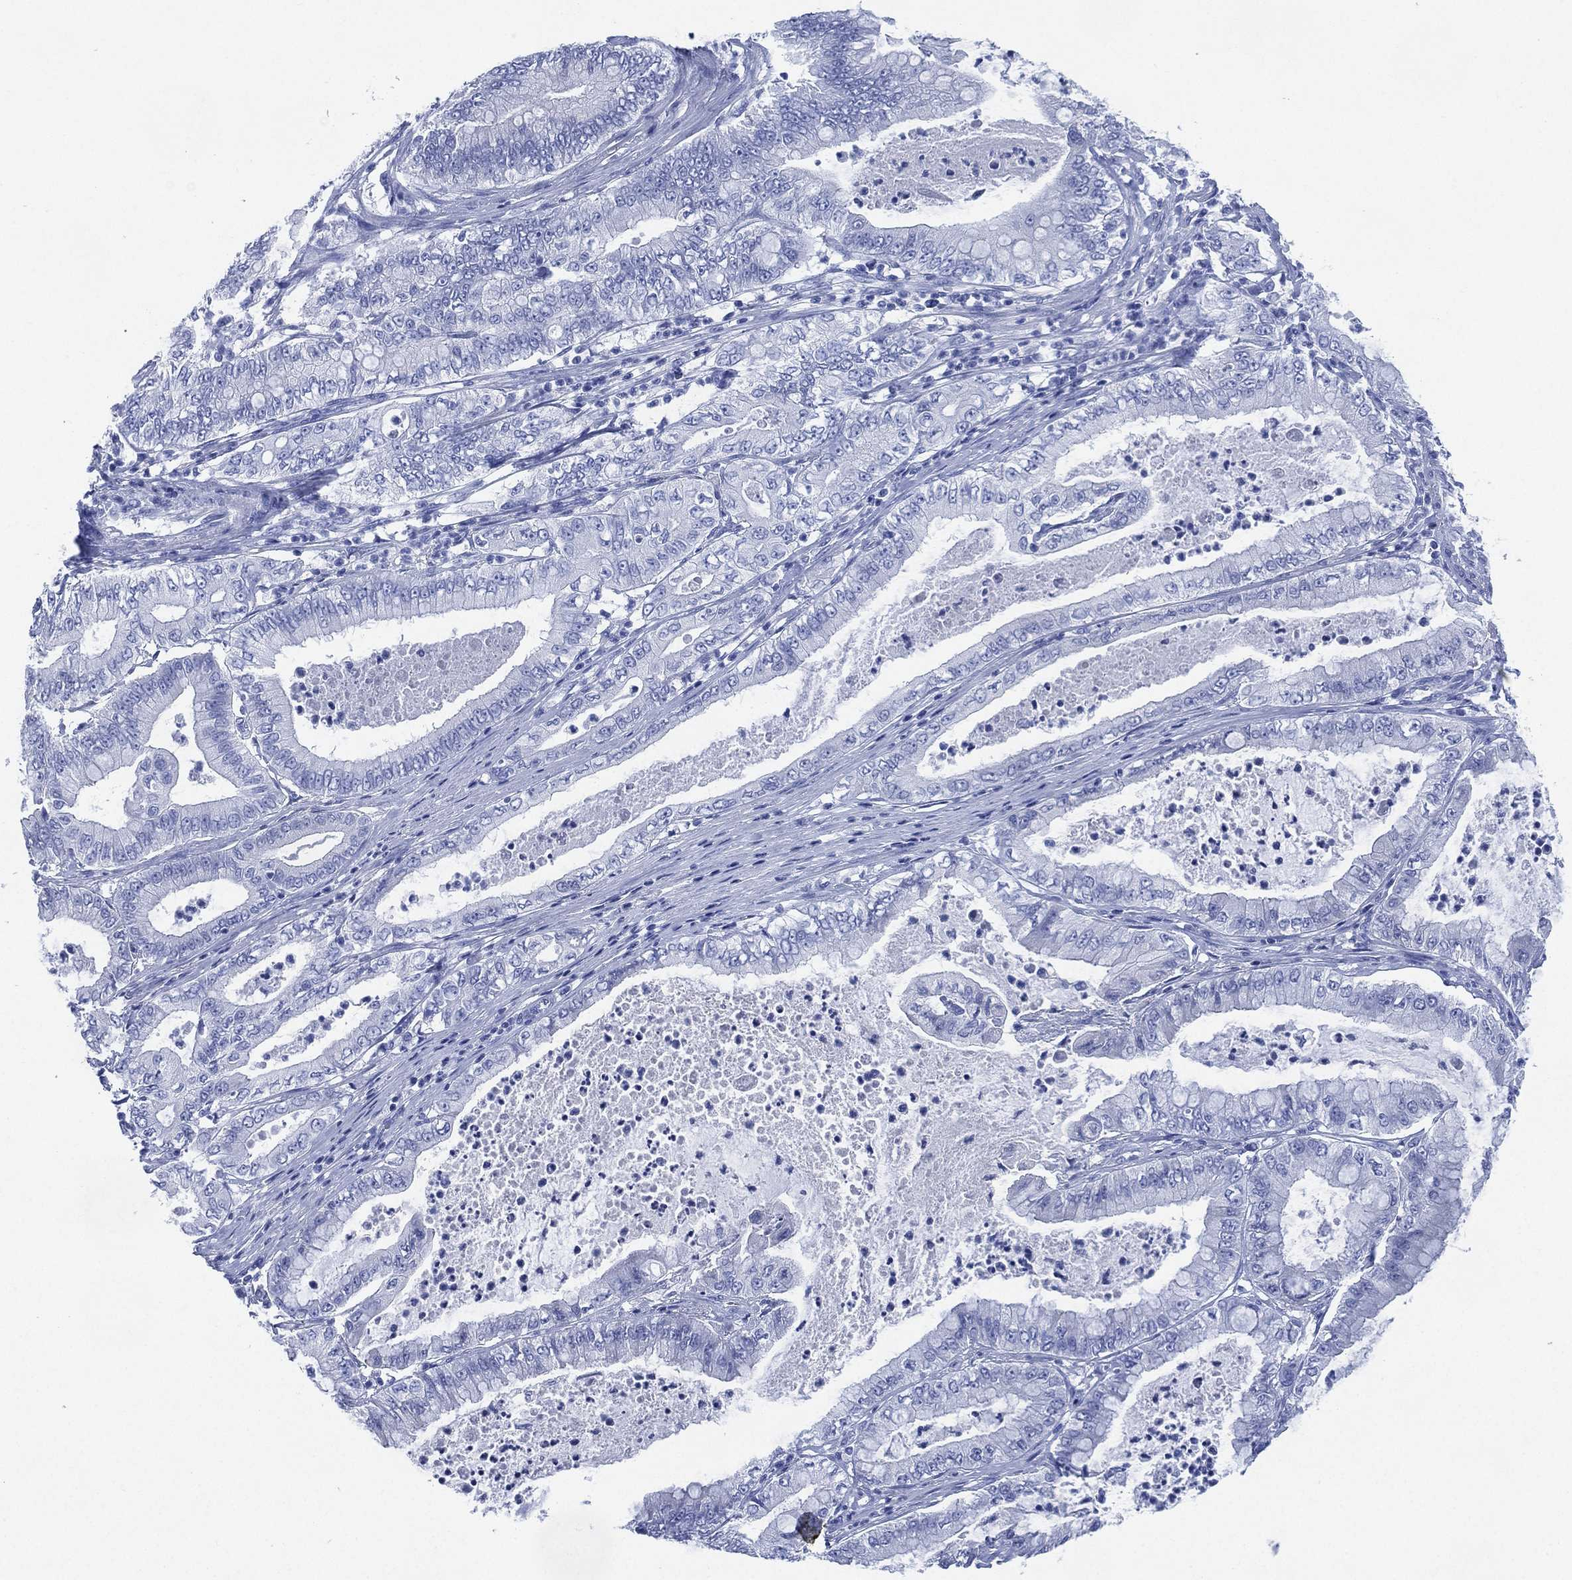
{"staining": {"intensity": "negative", "quantity": "none", "location": "none"}, "tissue": "pancreatic cancer", "cell_type": "Tumor cells", "image_type": "cancer", "snomed": [{"axis": "morphology", "description": "Adenocarcinoma, NOS"}, {"axis": "topography", "description": "Pancreas"}], "caption": "An image of pancreatic cancer (adenocarcinoma) stained for a protein reveals no brown staining in tumor cells.", "gene": "SIGLECL1", "patient": {"sex": "male", "age": 71}}